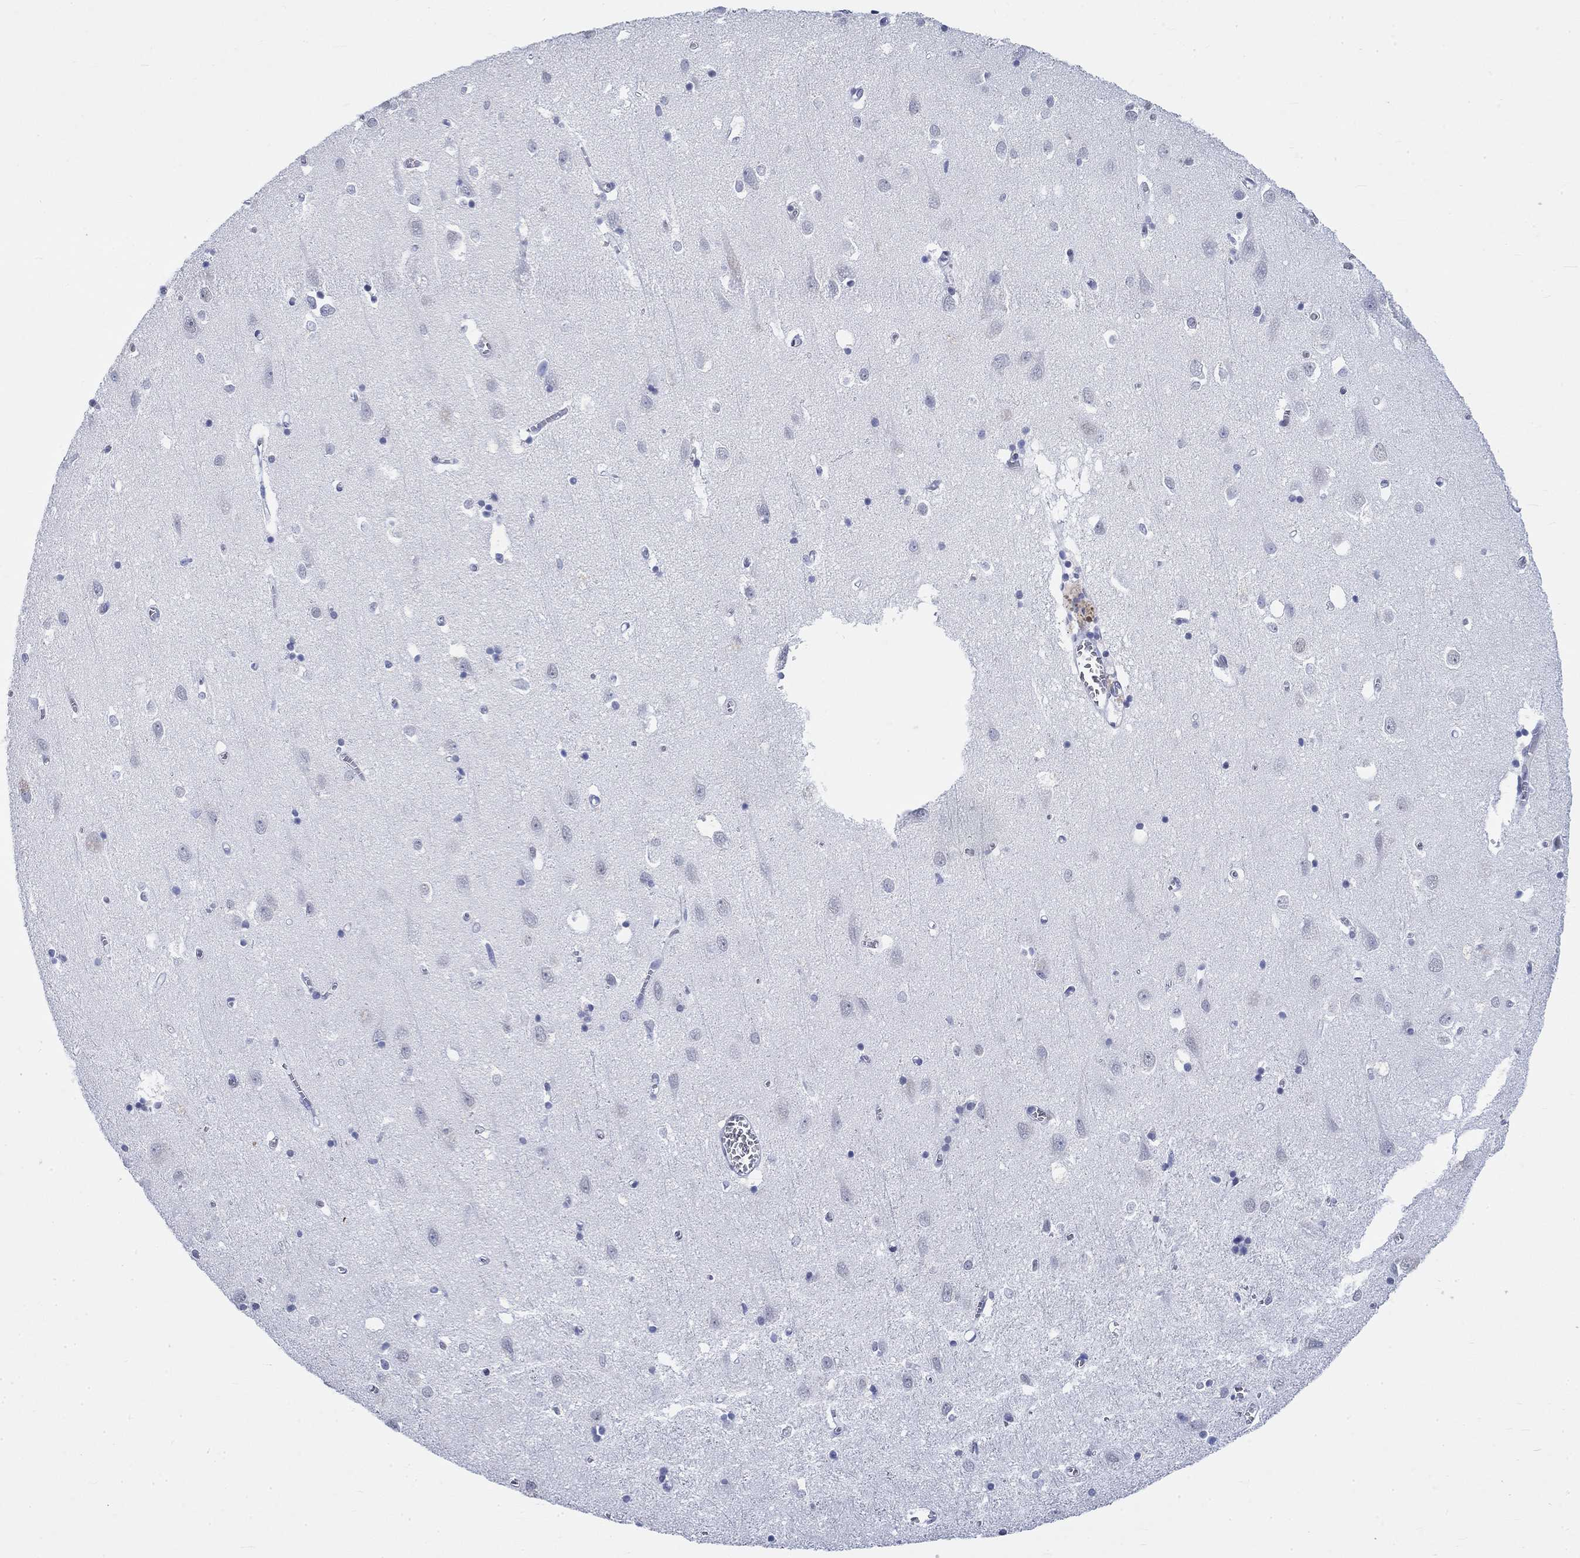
{"staining": {"intensity": "negative", "quantity": "none", "location": "none"}, "tissue": "cerebral cortex", "cell_type": "Endothelial cells", "image_type": "normal", "snomed": [{"axis": "morphology", "description": "Normal tissue, NOS"}, {"axis": "topography", "description": "Cerebral cortex"}], "caption": "Cerebral cortex stained for a protein using IHC reveals no positivity endothelial cells.", "gene": "KRT76", "patient": {"sex": "male", "age": 70}}